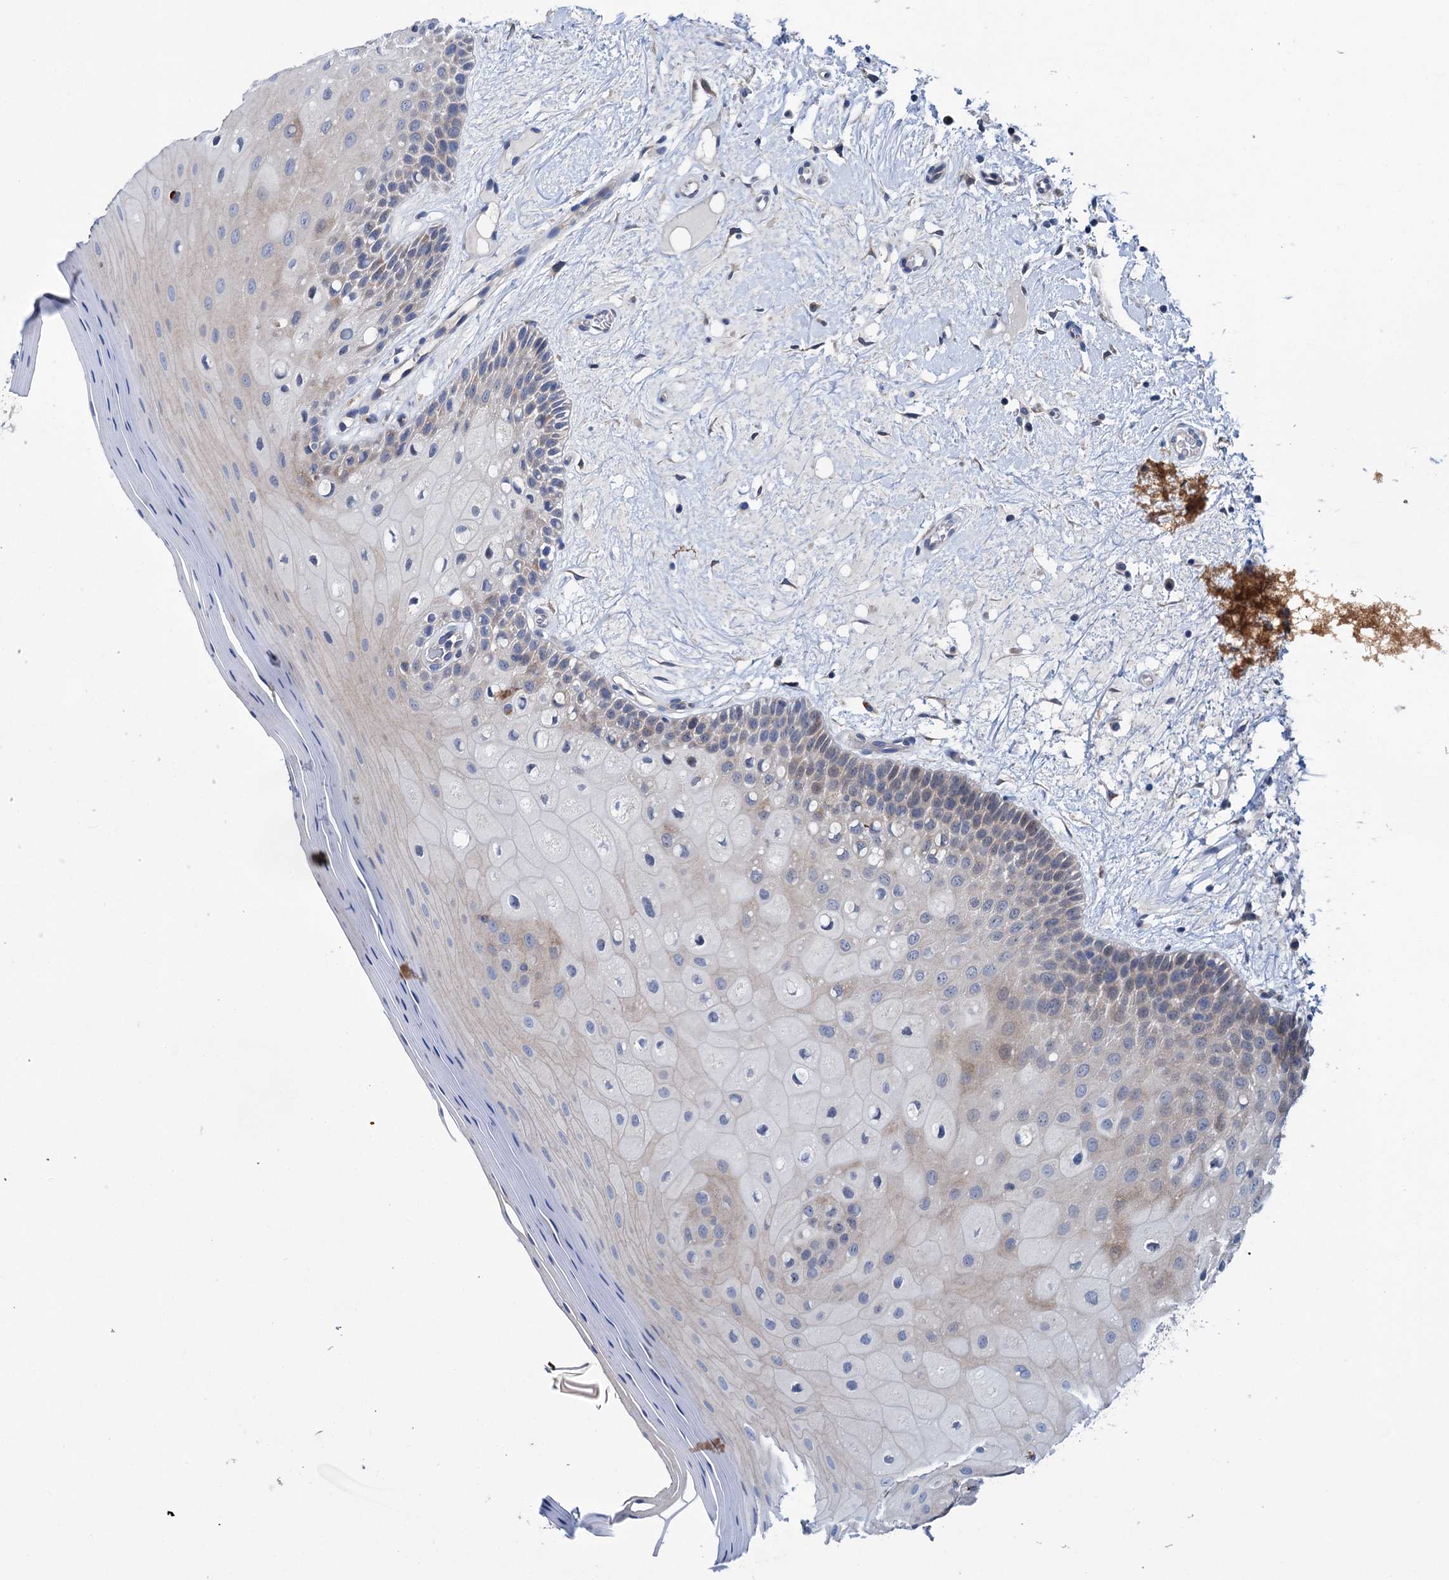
{"staining": {"intensity": "weak", "quantity": "<25%", "location": "cytoplasmic/membranous"}, "tissue": "oral mucosa", "cell_type": "Squamous epithelial cells", "image_type": "normal", "snomed": [{"axis": "morphology", "description": "Normal tissue, NOS"}, {"axis": "topography", "description": "Oral tissue"}, {"axis": "topography", "description": "Tounge, NOS"}], "caption": "A micrograph of human oral mucosa is negative for staining in squamous epithelial cells. (Immunohistochemistry, brightfield microscopy, high magnification).", "gene": "EYA4", "patient": {"sex": "male", "age": 47}}